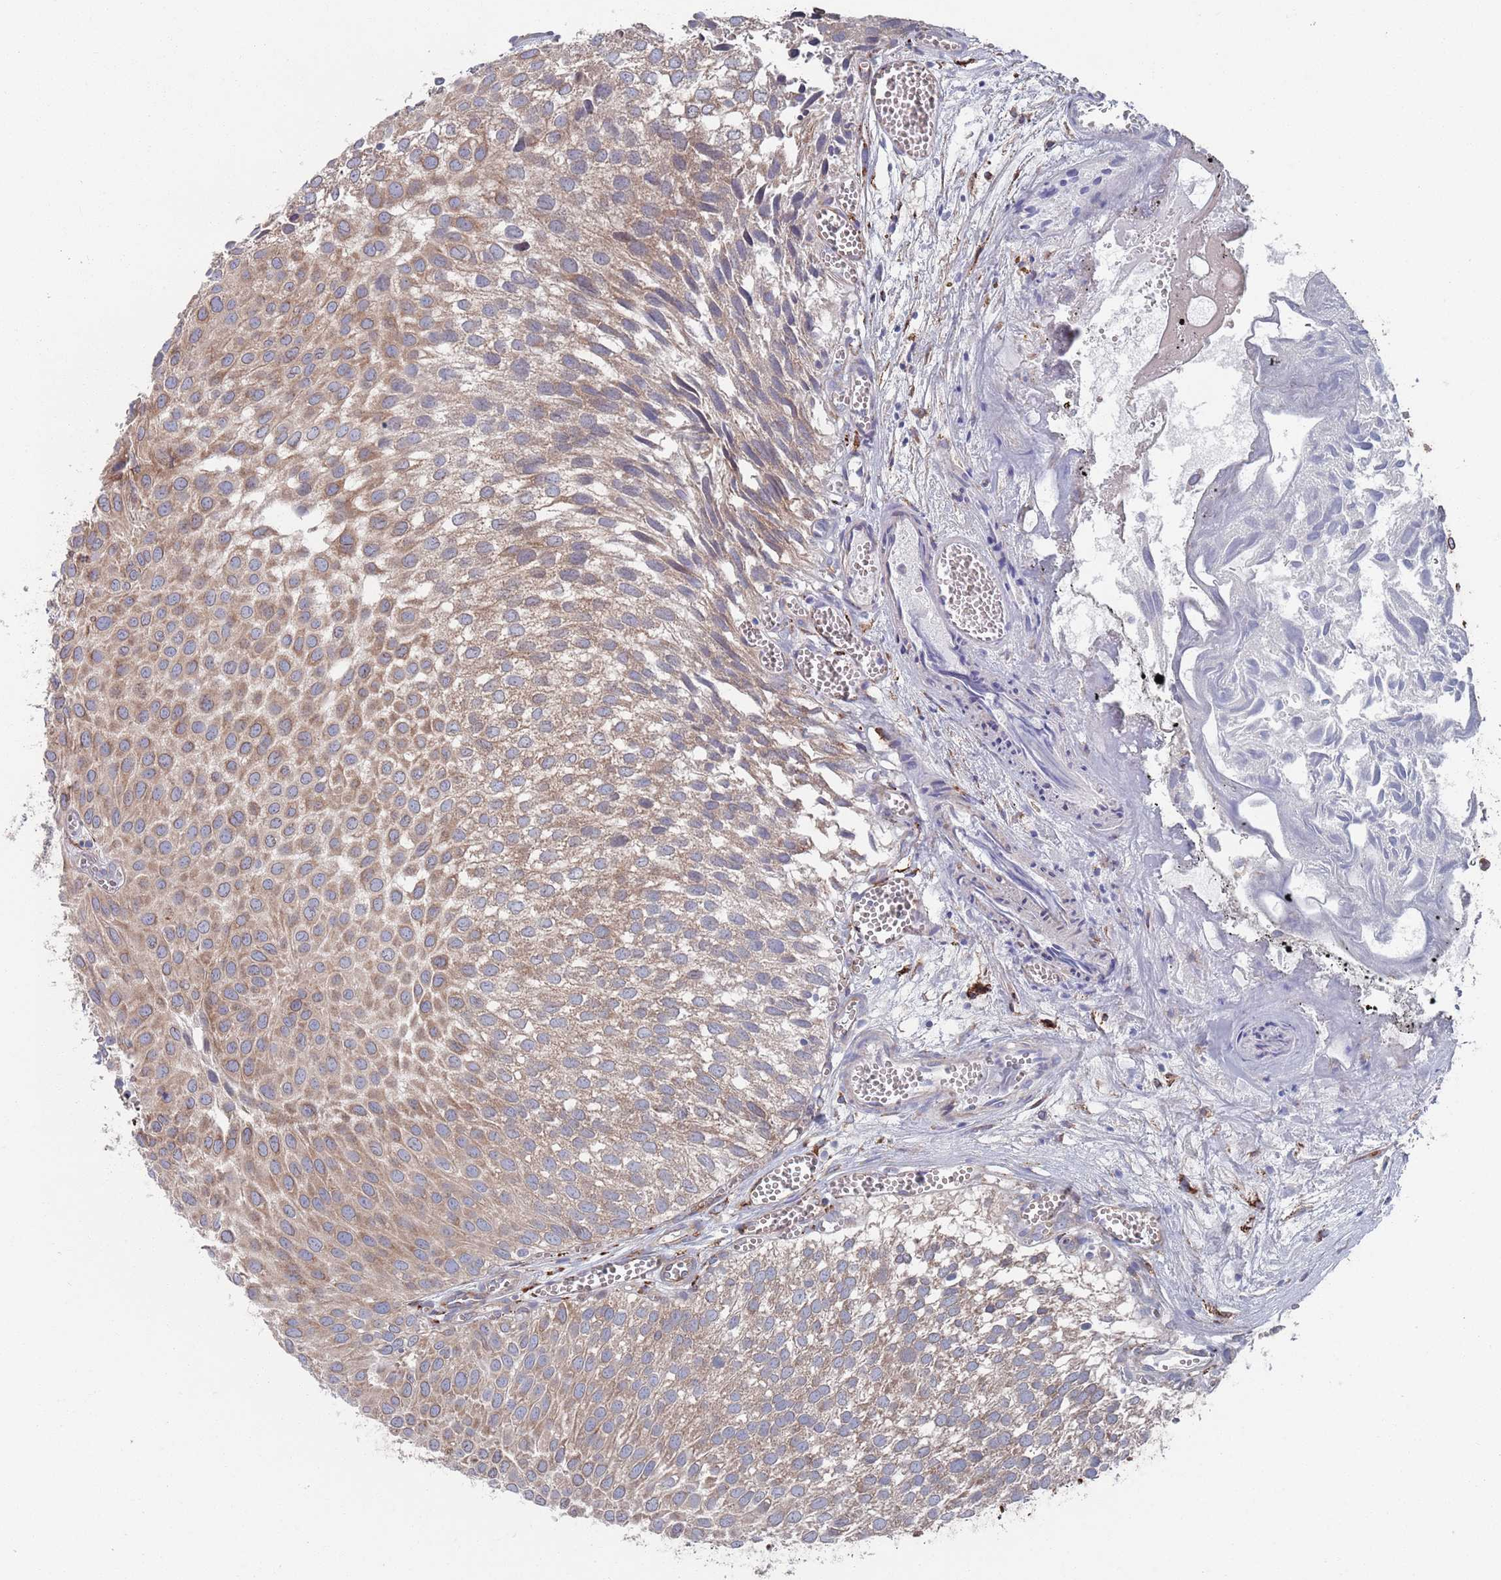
{"staining": {"intensity": "moderate", "quantity": ">75%", "location": "cytoplasmic/membranous"}, "tissue": "urothelial cancer", "cell_type": "Tumor cells", "image_type": "cancer", "snomed": [{"axis": "morphology", "description": "Urothelial carcinoma, Low grade"}, {"axis": "topography", "description": "Urinary bladder"}], "caption": "Protein staining of urothelial cancer tissue exhibits moderate cytoplasmic/membranous staining in approximately >75% of tumor cells.", "gene": "CCDC106", "patient": {"sex": "male", "age": 88}}